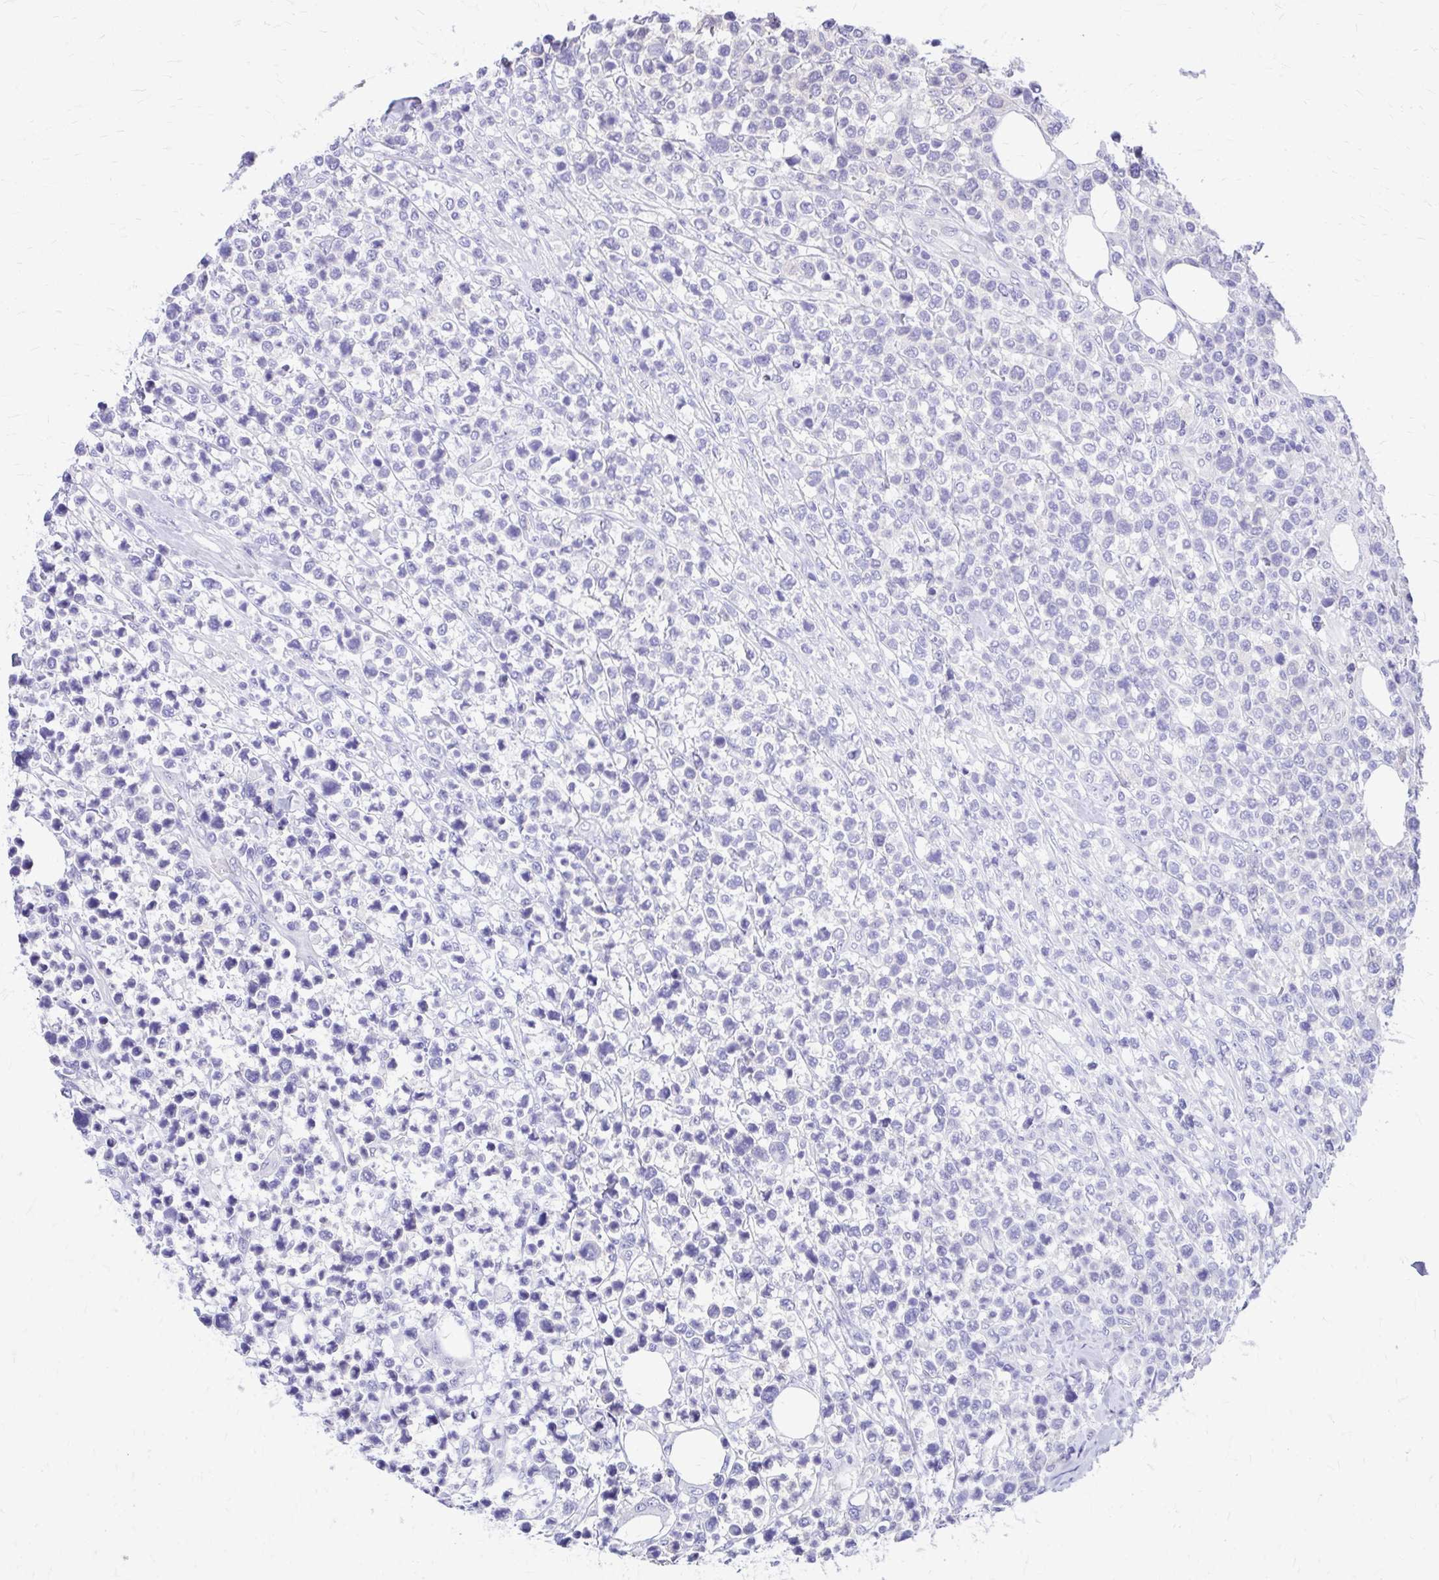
{"staining": {"intensity": "negative", "quantity": "none", "location": "none"}, "tissue": "lymphoma", "cell_type": "Tumor cells", "image_type": "cancer", "snomed": [{"axis": "morphology", "description": "Malignant lymphoma, non-Hodgkin's type, High grade"}, {"axis": "topography", "description": "Soft tissue"}], "caption": "DAB (3,3'-diaminobenzidine) immunohistochemical staining of lymphoma exhibits no significant positivity in tumor cells.", "gene": "ADAMTSL1", "patient": {"sex": "female", "age": 56}}